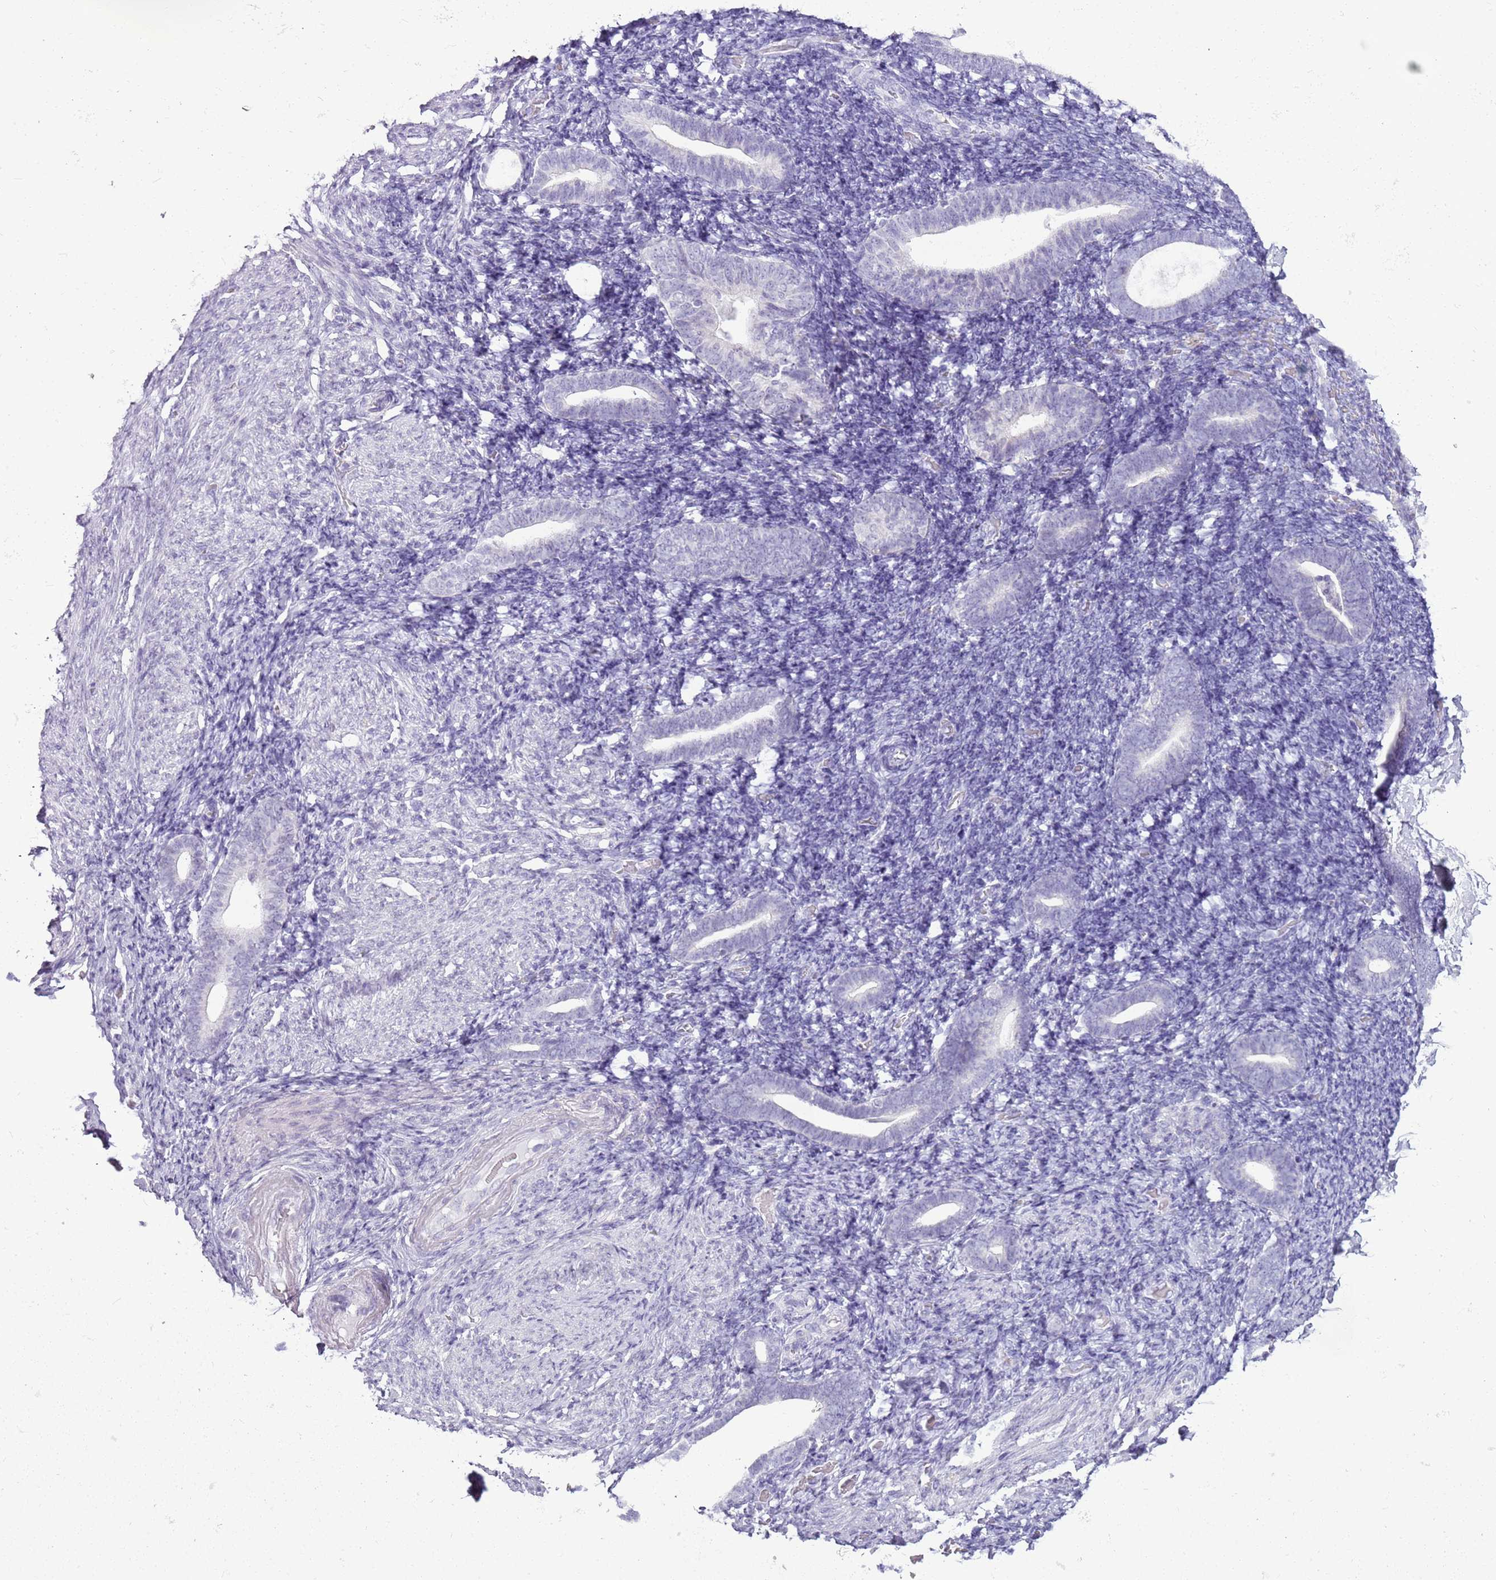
{"staining": {"intensity": "negative", "quantity": "none", "location": "none"}, "tissue": "endometrium", "cell_type": "Cells in endometrial stroma", "image_type": "normal", "snomed": [{"axis": "morphology", "description": "Normal tissue, NOS"}, {"axis": "topography", "description": "Endometrium"}], "caption": "A high-resolution histopathology image shows IHC staining of unremarkable endometrium, which demonstrates no significant positivity in cells in endometrial stroma. Nuclei are stained in blue.", "gene": "RPL3L", "patient": {"sex": "female", "age": 51}}